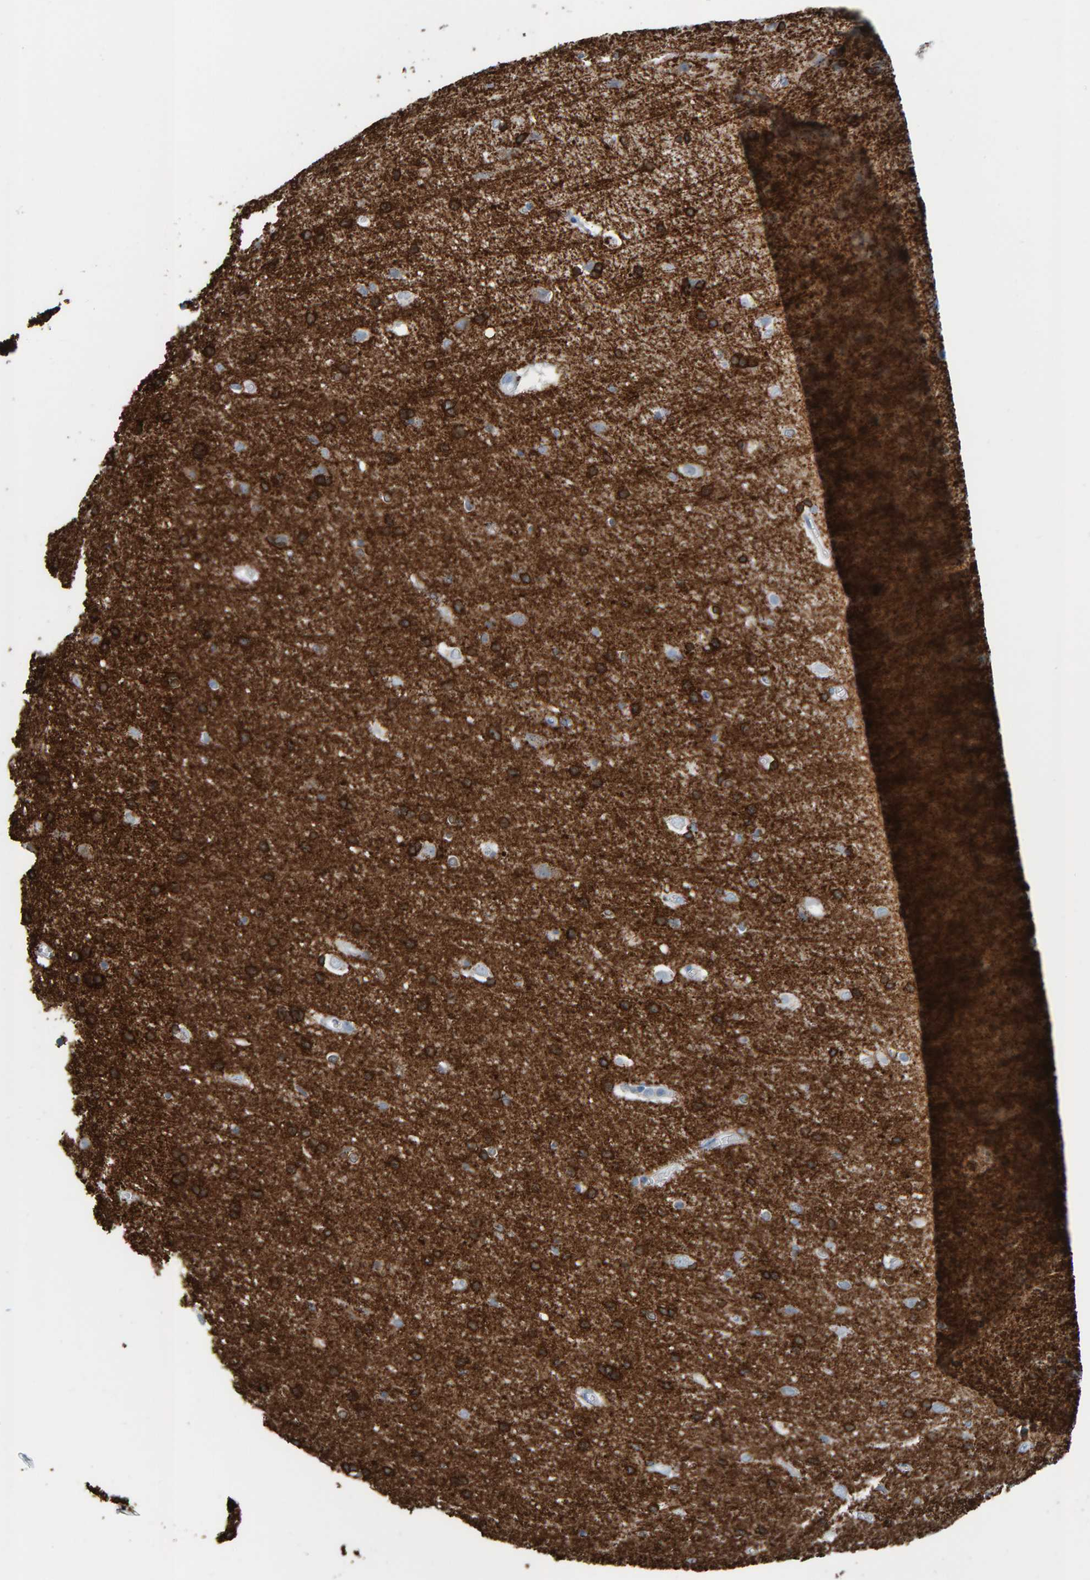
{"staining": {"intensity": "negative", "quantity": "none", "location": "none"}, "tissue": "cerebral cortex", "cell_type": "Endothelial cells", "image_type": "normal", "snomed": [{"axis": "morphology", "description": "Normal tissue, NOS"}, {"axis": "topography", "description": "Cerebral cortex"}], "caption": "Immunohistochemistry photomicrograph of unremarkable cerebral cortex stained for a protein (brown), which exhibits no expression in endothelial cells. Brightfield microscopy of immunohistochemistry stained with DAB (brown) and hematoxylin (blue), captured at high magnification.", "gene": "CNP", "patient": {"sex": "male", "age": 54}}